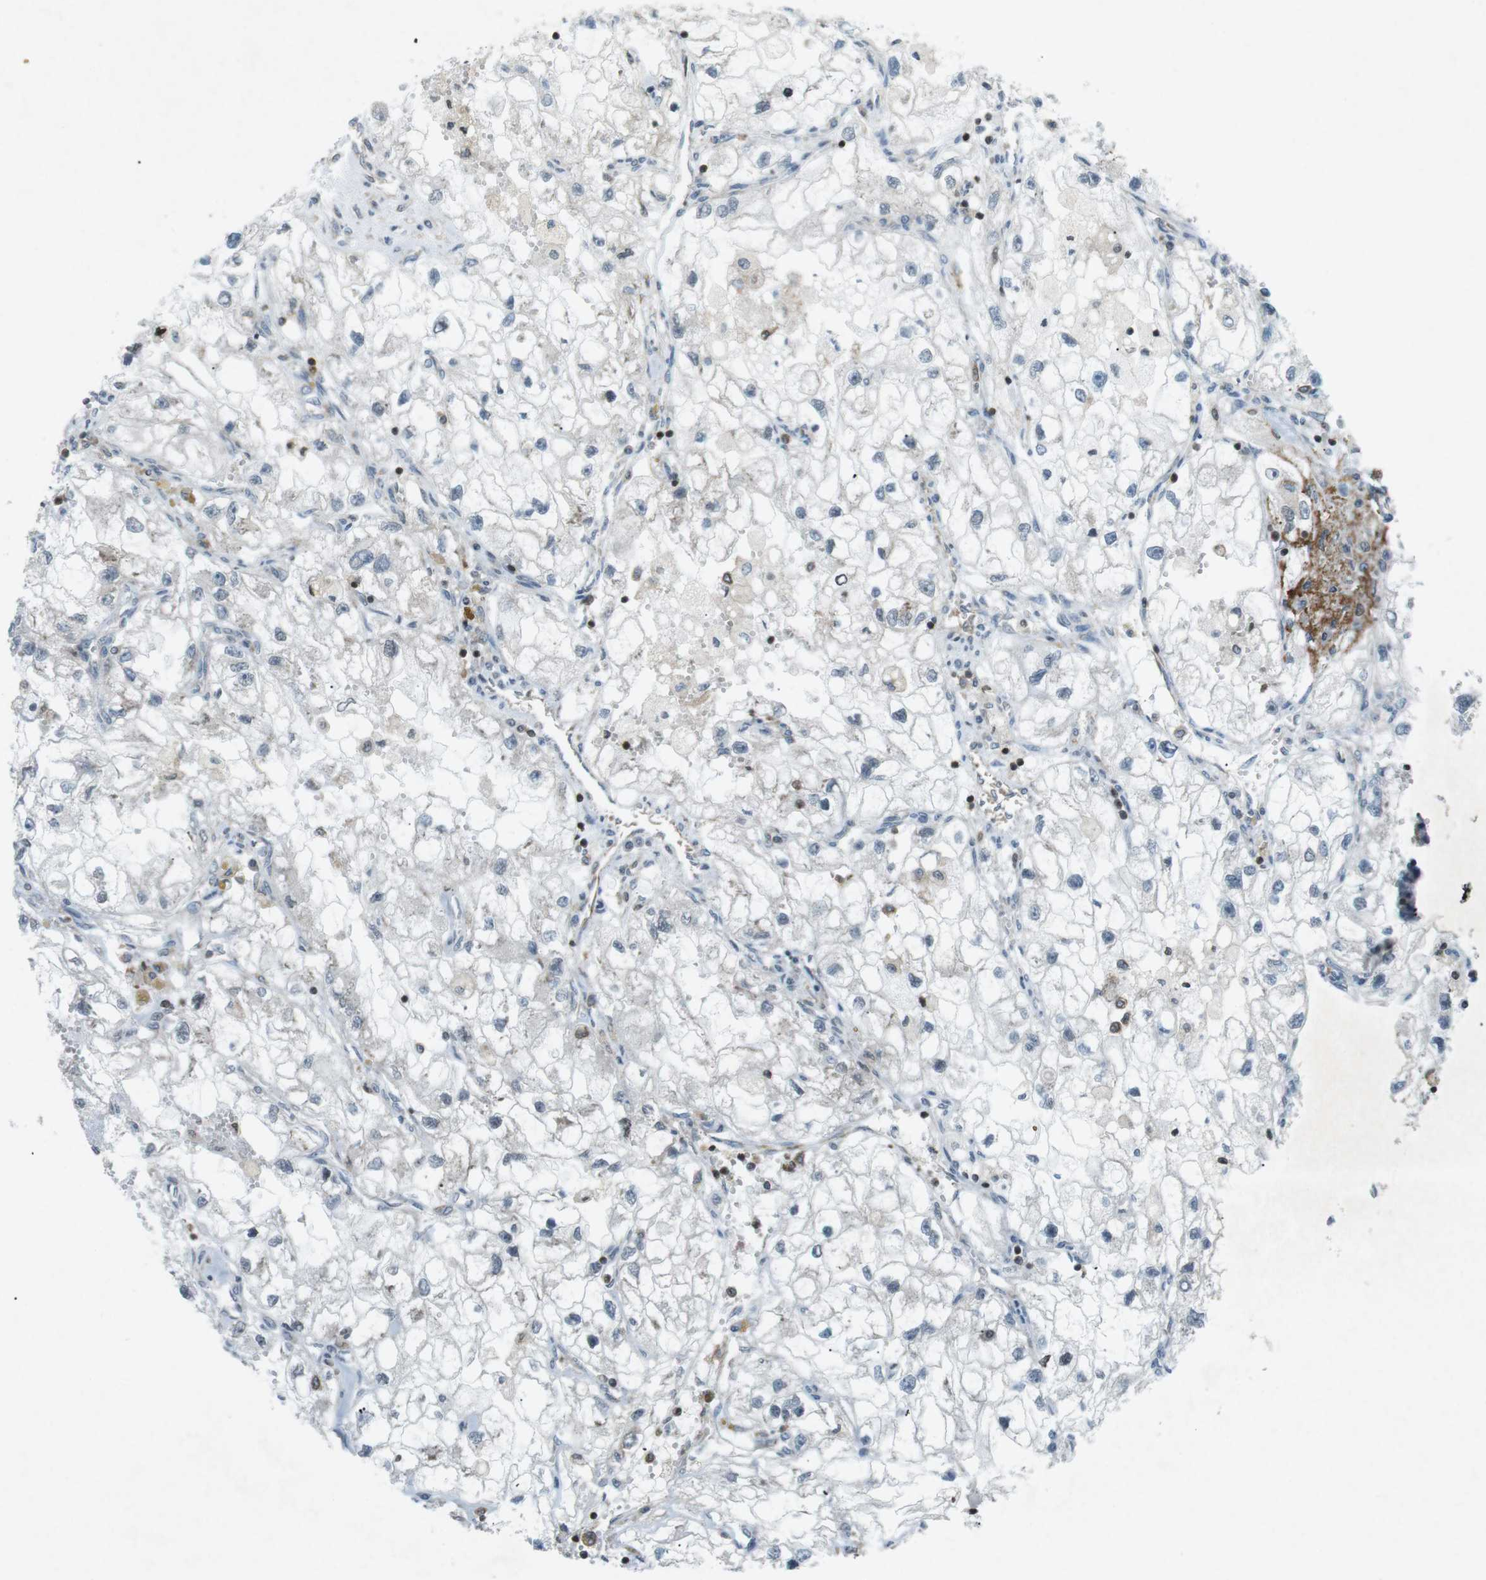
{"staining": {"intensity": "negative", "quantity": "none", "location": "none"}, "tissue": "renal cancer", "cell_type": "Tumor cells", "image_type": "cancer", "snomed": [{"axis": "morphology", "description": "Adenocarcinoma, NOS"}, {"axis": "topography", "description": "Kidney"}], "caption": "Protein analysis of renal cancer (adenocarcinoma) demonstrates no significant staining in tumor cells.", "gene": "FLII", "patient": {"sex": "female", "age": 70}}